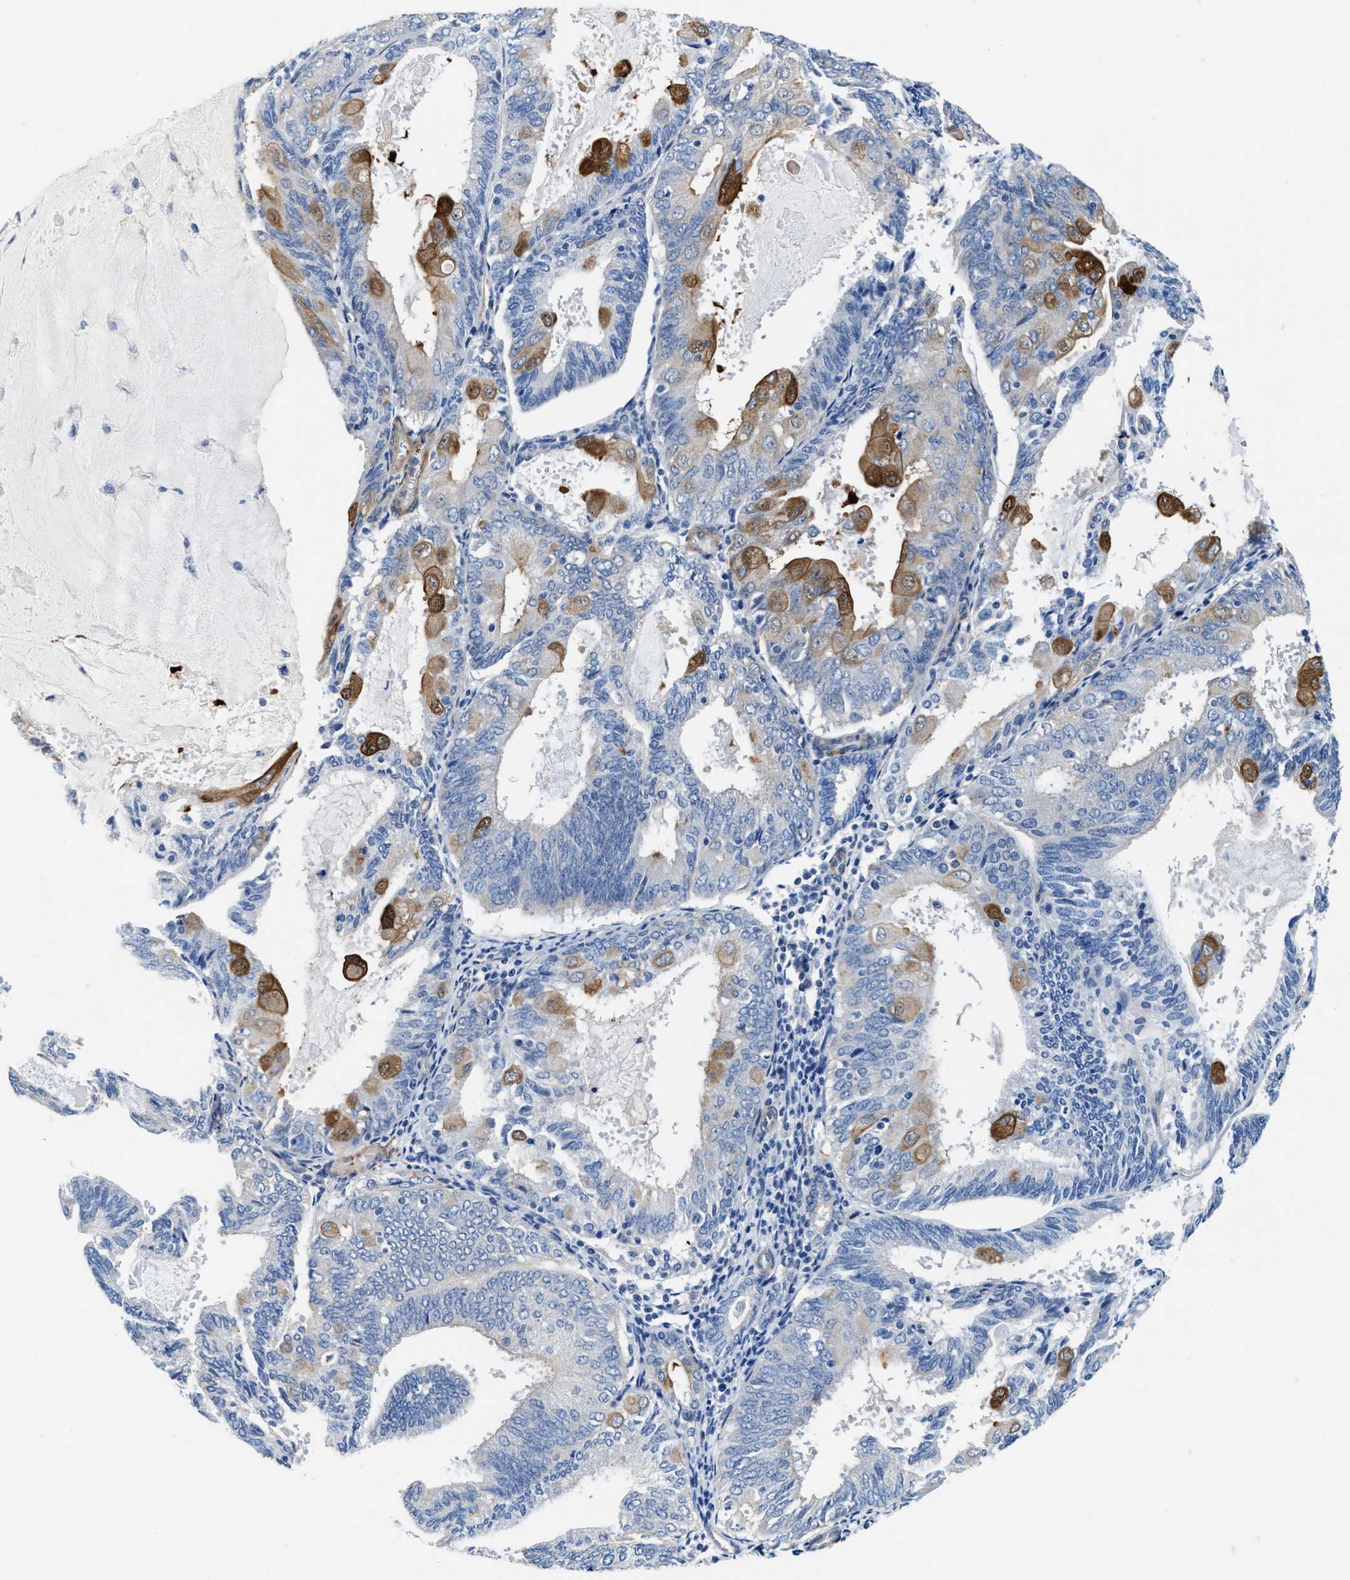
{"staining": {"intensity": "moderate", "quantity": "<25%", "location": "cytoplasmic/membranous"}, "tissue": "endometrial cancer", "cell_type": "Tumor cells", "image_type": "cancer", "snomed": [{"axis": "morphology", "description": "Adenocarcinoma, NOS"}, {"axis": "topography", "description": "Endometrium"}], "caption": "Adenocarcinoma (endometrial) stained for a protein shows moderate cytoplasmic/membranous positivity in tumor cells. (Brightfield microscopy of DAB IHC at high magnification).", "gene": "PARG", "patient": {"sex": "female", "age": 81}}